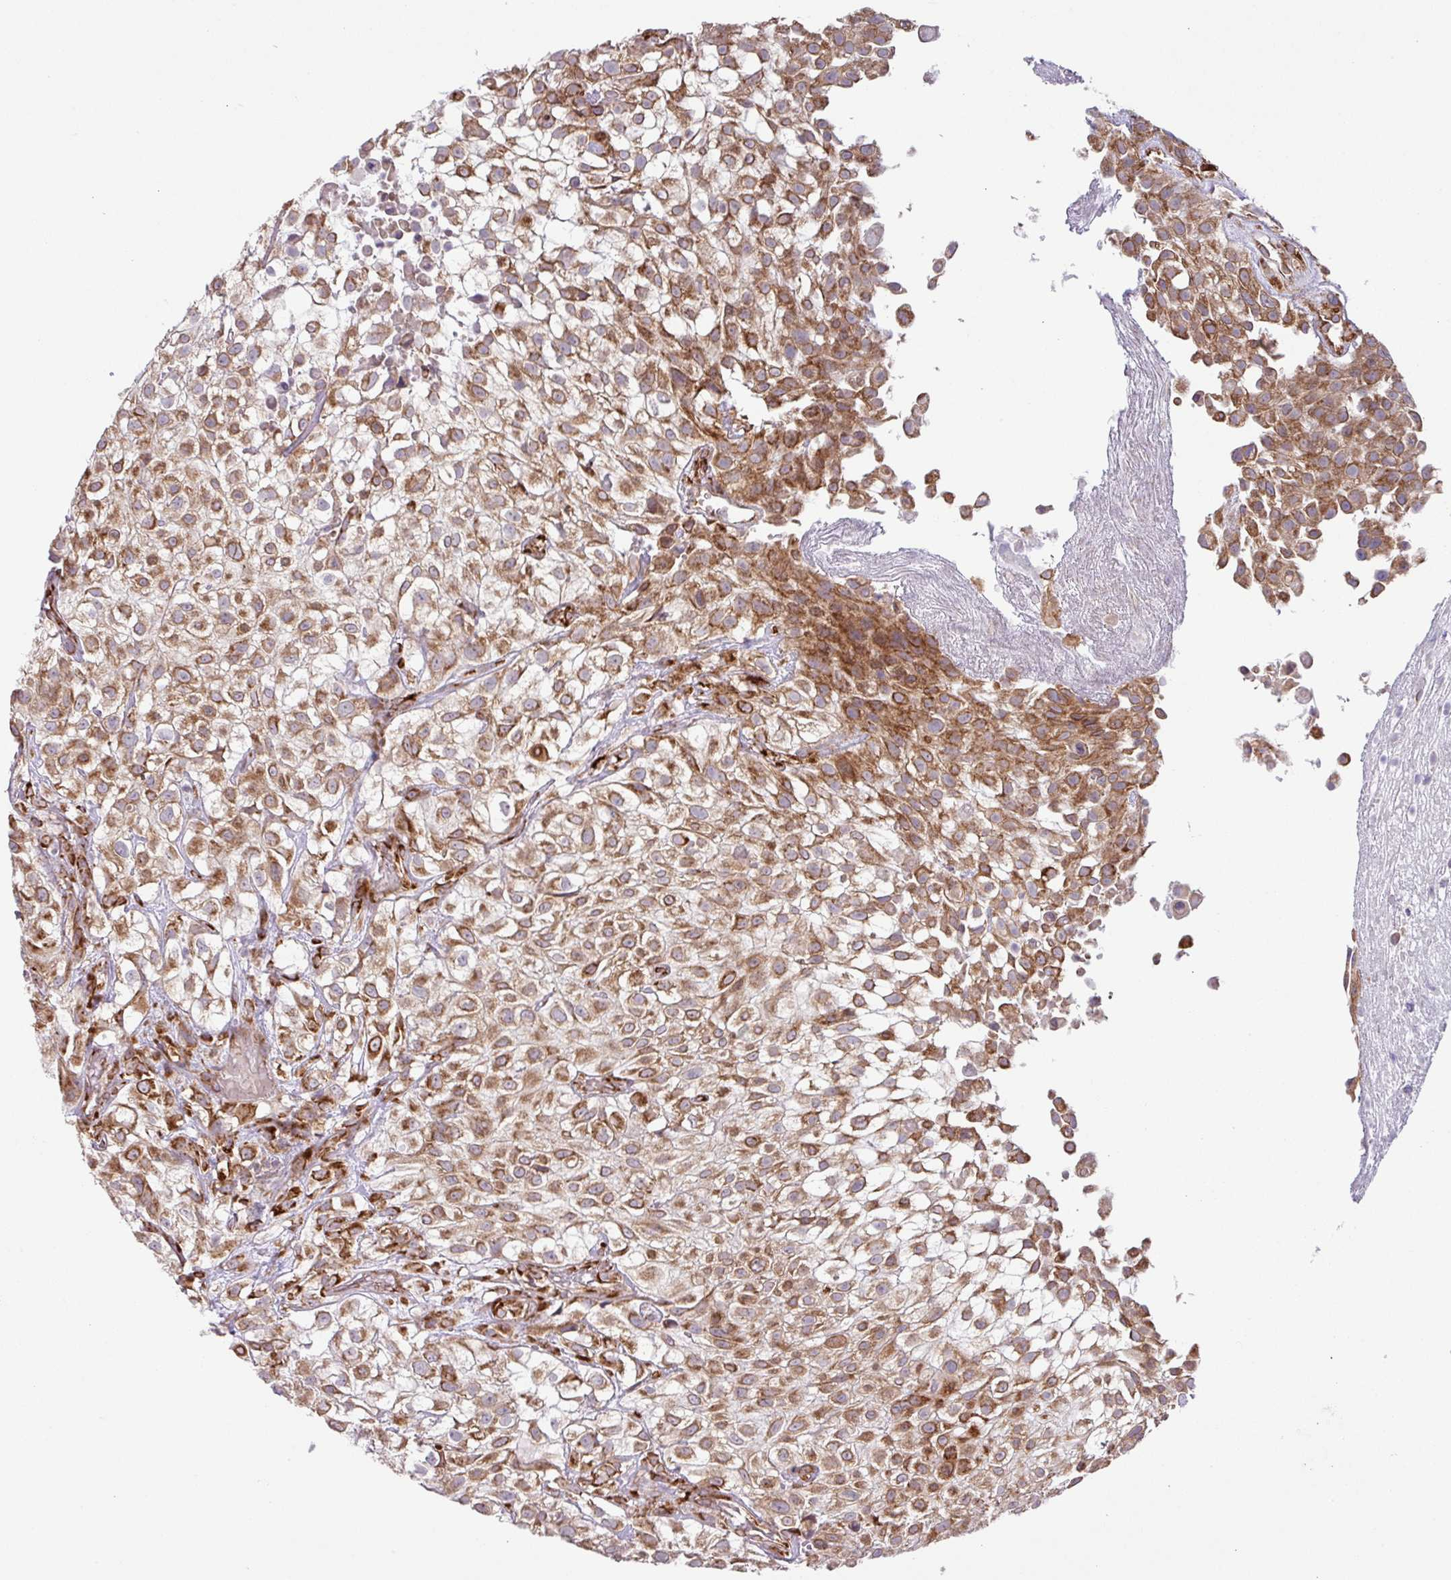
{"staining": {"intensity": "strong", "quantity": ">75%", "location": "cytoplasmic/membranous"}, "tissue": "urothelial cancer", "cell_type": "Tumor cells", "image_type": "cancer", "snomed": [{"axis": "morphology", "description": "Urothelial carcinoma, High grade"}, {"axis": "topography", "description": "Urinary bladder"}], "caption": "Urothelial cancer tissue reveals strong cytoplasmic/membranous staining in approximately >75% of tumor cells, visualized by immunohistochemistry. The staining was performed using DAB, with brown indicating positive protein expression. Nuclei are stained blue with hematoxylin.", "gene": "SLC39A7", "patient": {"sex": "male", "age": 56}}